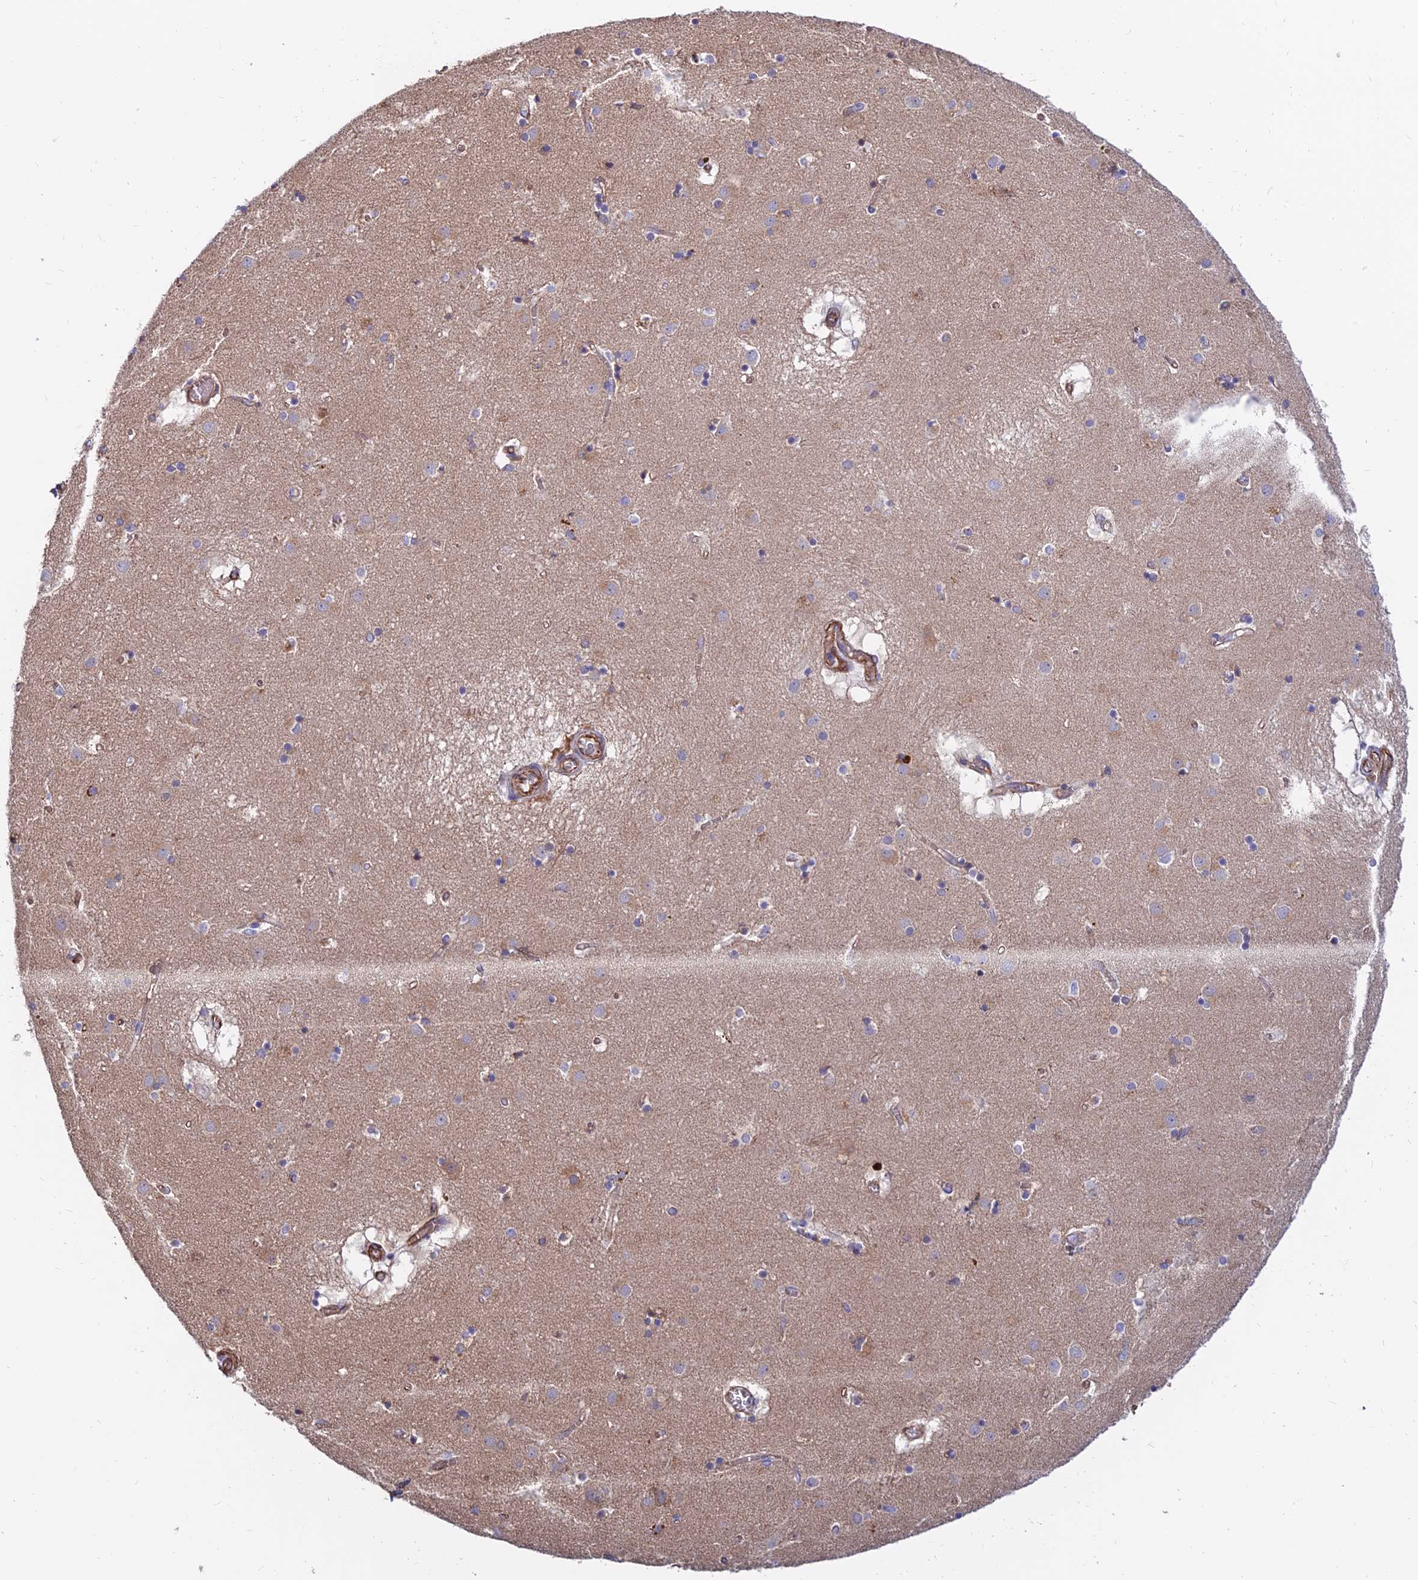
{"staining": {"intensity": "negative", "quantity": "none", "location": "none"}, "tissue": "caudate", "cell_type": "Glial cells", "image_type": "normal", "snomed": [{"axis": "morphology", "description": "Normal tissue, NOS"}, {"axis": "topography", "description": "Lateral ventricle wall"}], "caption": "This is an immunohistochemistry (IHC) micrograph of benign caudate. There is no positivity in glial cells.", "gene": "CDK18", "patient": {"sex": "male", "age": 70}}